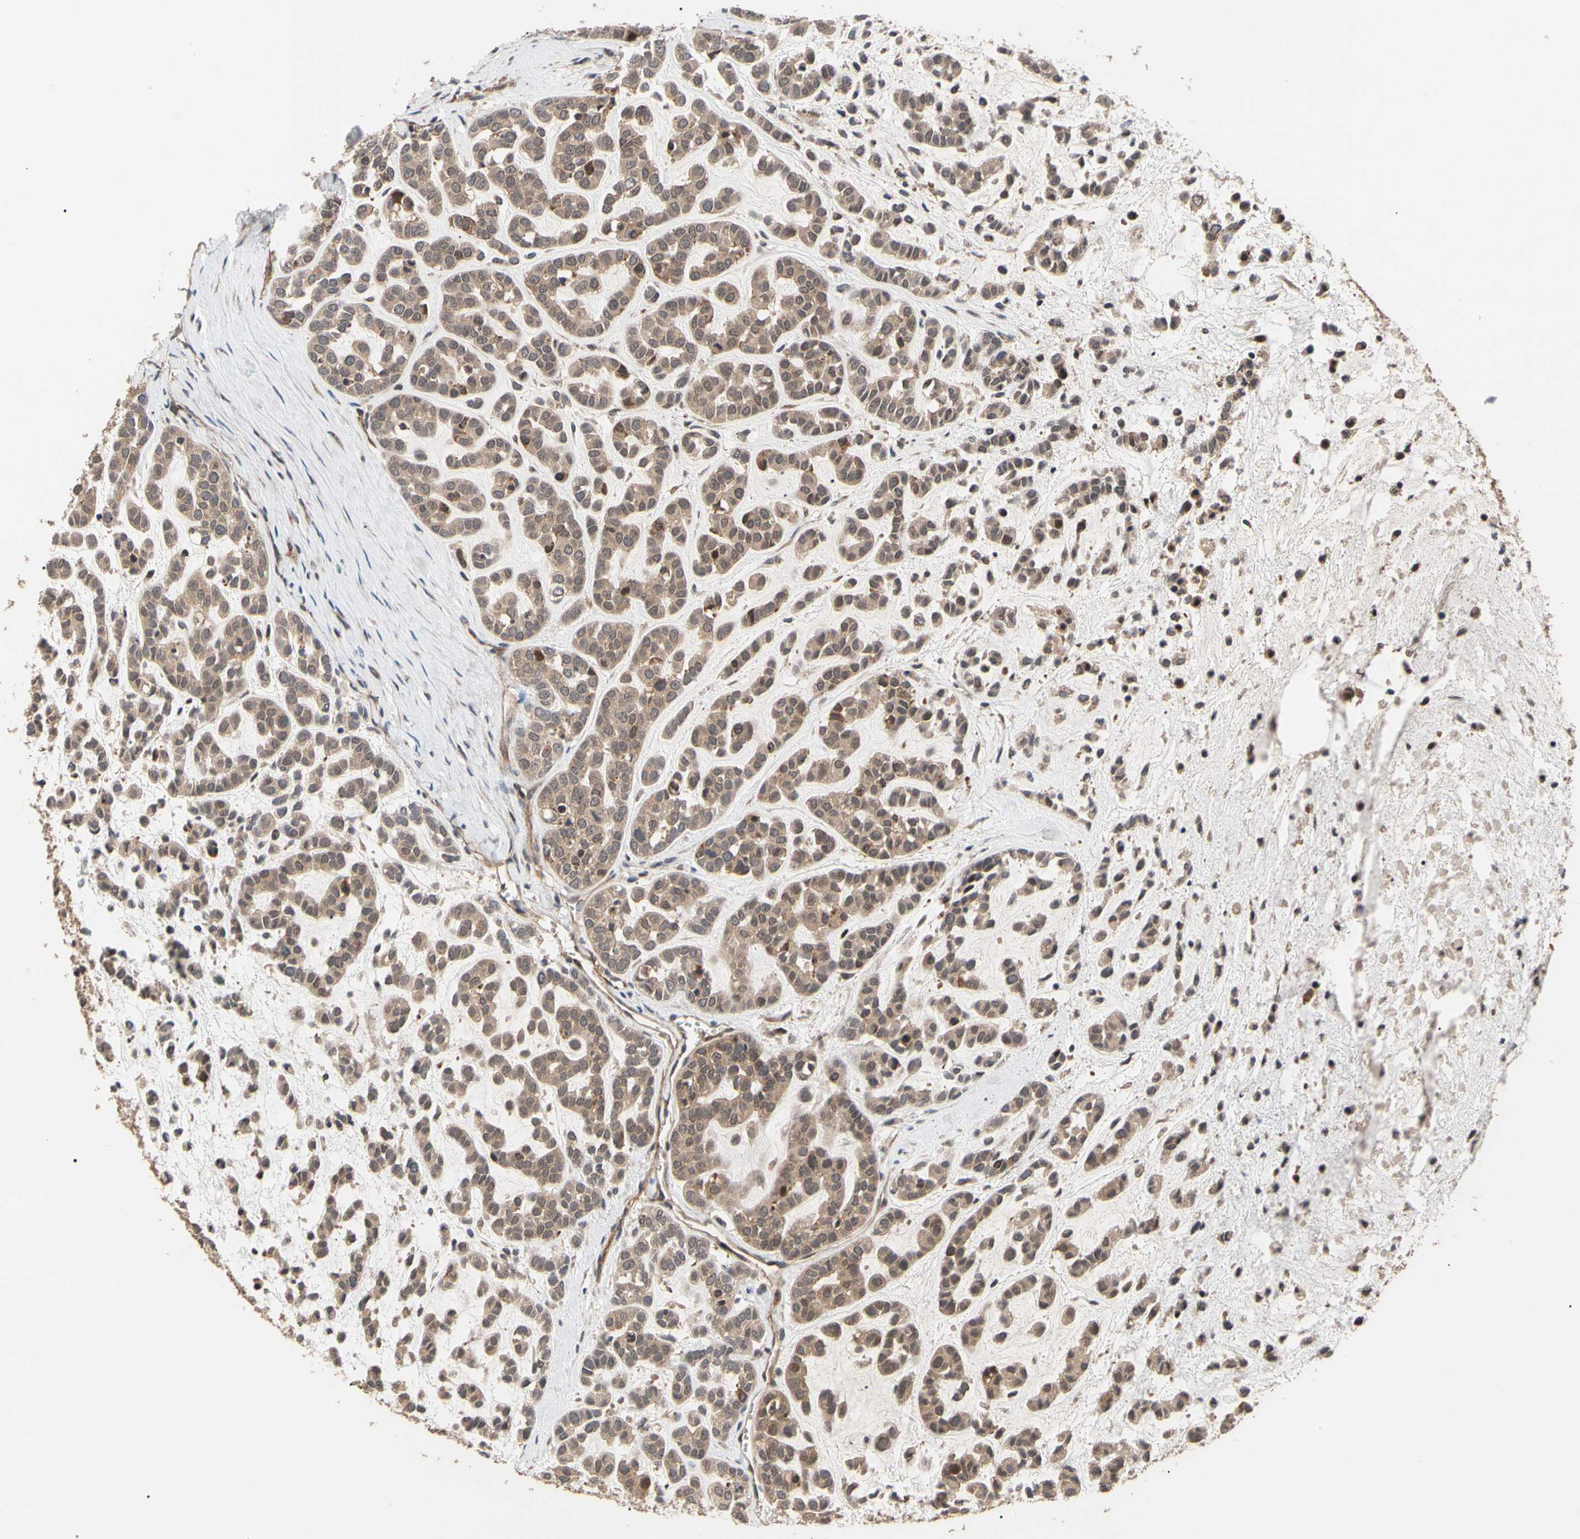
{"staining": {"intensity": "weak", "quantity": ">75%", "location": "cytoplasmic/membranous,nuclear"}, "tissue": "head and neck cancer", "cell_type": "Tumor cells", "image_type": "cancer", "snomed": [{"axis": "morphology", "description": "Adenocarcinoma, NOS"}, {"axis": "morphology", "description": "Adenoma, NOS"}, {"axis": "topography", "description": "Head-Neck"}], "caption": "This histopathology image demonstrates IHC staining of head and neck adenocarcinoma, with low weak cytoplasmic/membranous and nuclear expression in about >75% of tumor cells.", "gene": "CYTIP", "patient": {"sex": "female", "age": 55}}